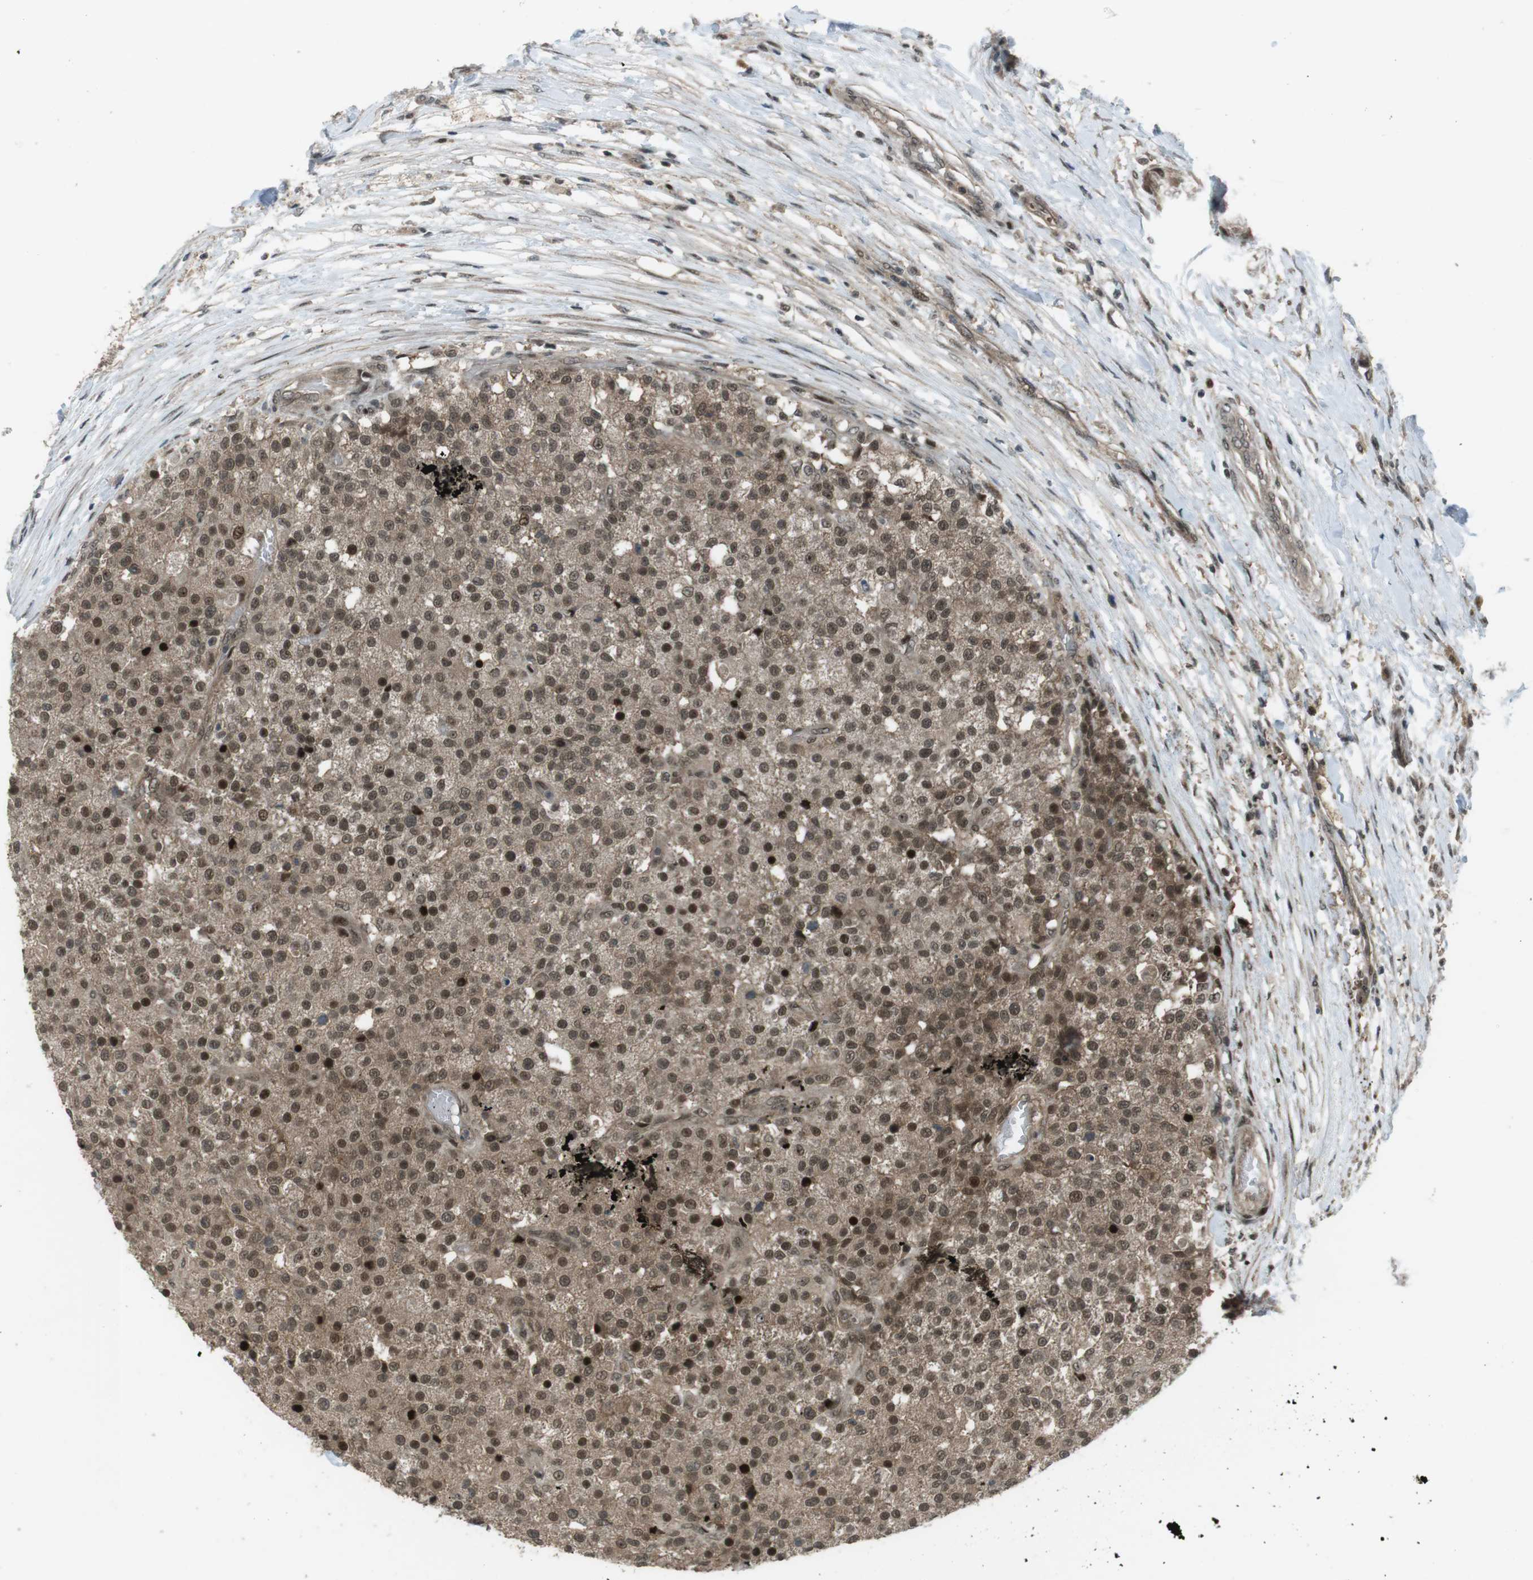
{"staining": {"intensity": "moderate", "quantity": ">75%", "location": "cytoplasmic/membranous,nuclear"}, "tissue": "testis cancer", "cell_type": "Tumor cells", "image_type": "cancer", "snomed": [{"axis": "morphology", "description": "Seminoma, NOS"}, {"axis": "topography", "description": "Testis"}], "caption": "DAB immunohistochemical staining of human testis seminoma reveals moderate cytoplasmic/membranous and nuclear protein expression in about >75% of tumor cells.", "gene": "SLITRK5", "patient": {"sex": "male", "age": 59}}